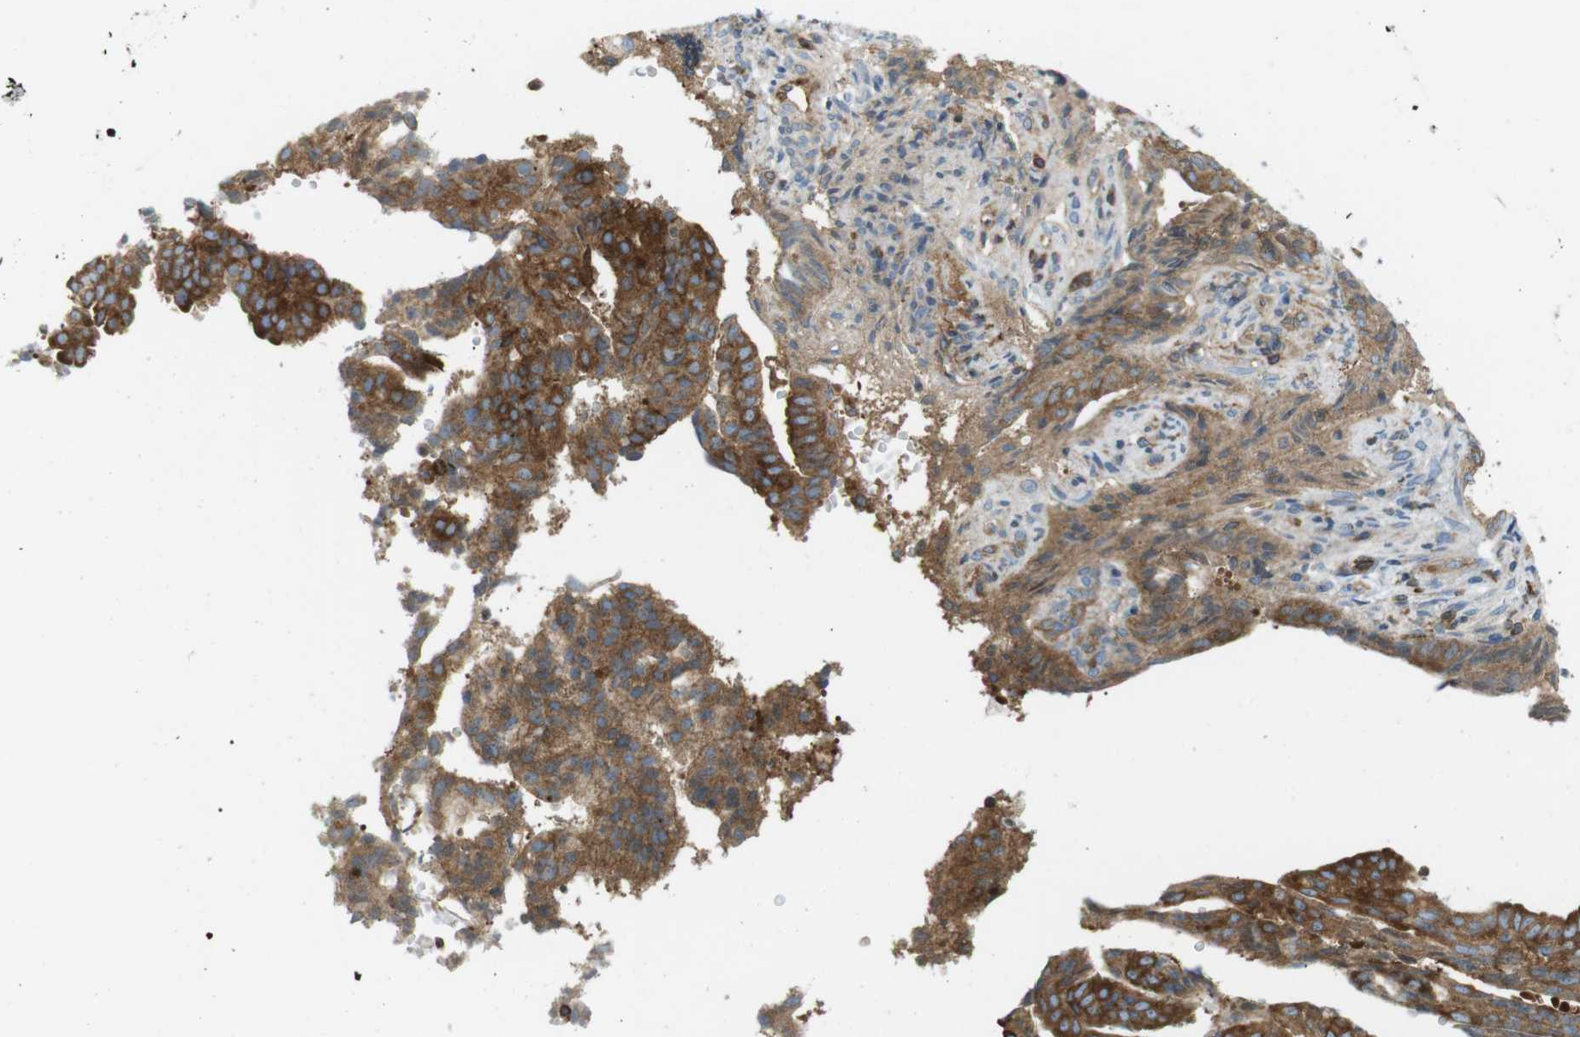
{"staining": {"intensity": "strong", "quantity": ">75%", "location": "cytoplasmic/membranous"}, "tissue": "endometrial cancer", "cell_type": "Tumor cells", "image_type": "cancer", "snomed": [{"axis": "morphology", "description": "Adenocarcinoma, NOS"}, {"axis": "topography", "description": "Endometrium"}], "caption": "Endometrial cancer stained with immunohistochemistry demonstrates strong cytoplasmic/membranous staining in about >75% of tumor cells. The protein is stained brown, and the nuclei are stained in blue (DAB (3,3'-diaminobenzidine) IHC with brightfield microscopy, high magnification).", "gene": "FLII", "patient": {"sex": "female", "age": 58}}